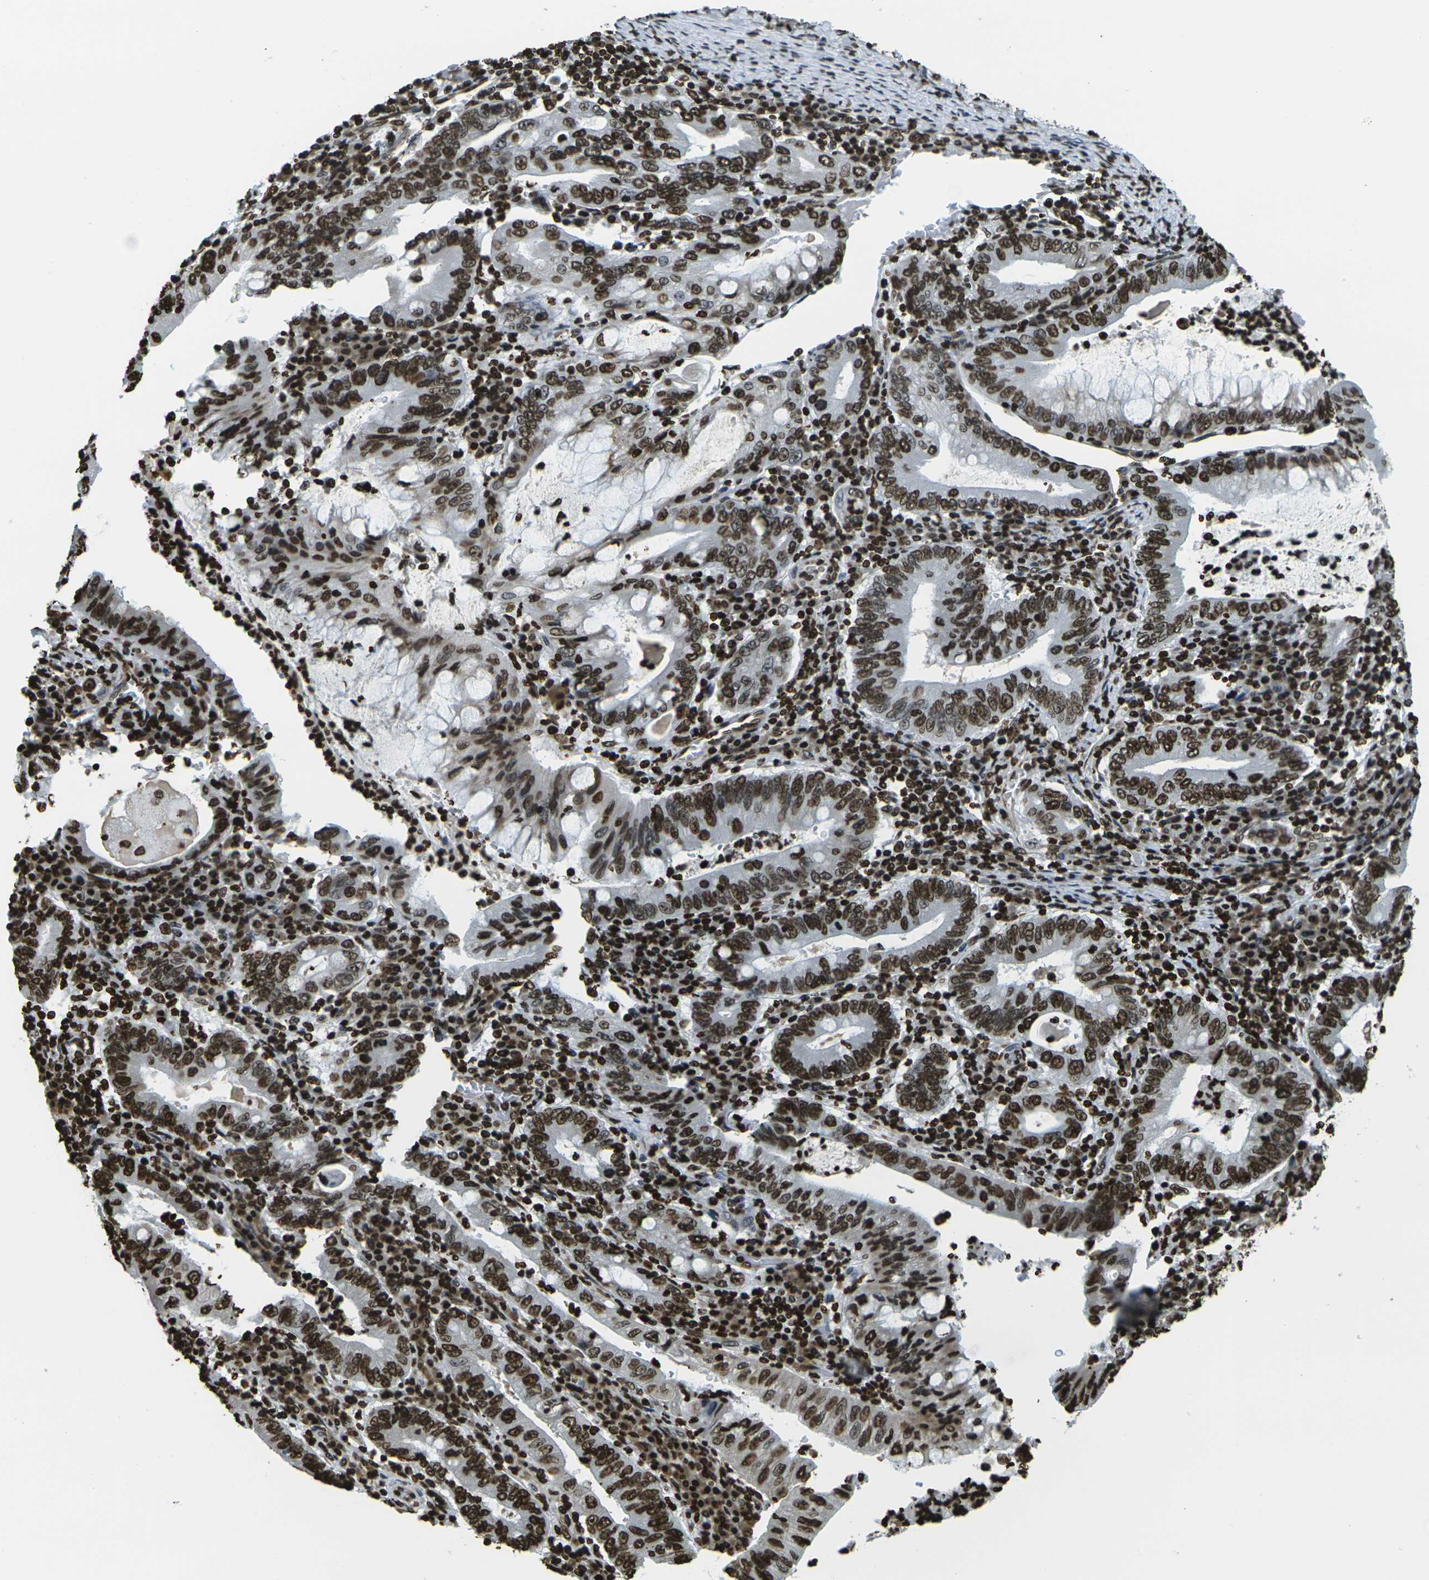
{"staining": {"intensity": "strong", "quantity": ">75%", "location": "nuclear"}, "tissue": "stomach cancer", "cell_type": "Tumor cells", "image_type": "cancer", "snomed": [{"axis": "morphology", "description": "Normal tissue, NOS"}, {"axis": "morphology", "description": "Adenocarcinoma, NOS"}, {"axis": "topography", "description": "Esophagus"}, {"axis": "topography", "description": "Stomach, upper"}, {"axis": "topography", "description": "Peripheral nerve tissue"}], "caption": "Stomach cancer (adenocarcinoma) stained with immunohistochemistry reveals strong nuclear expression in approximately >75% of tumor cells.", "gene": "H1-2", "patient": {"sex": "male", "age": 62}}